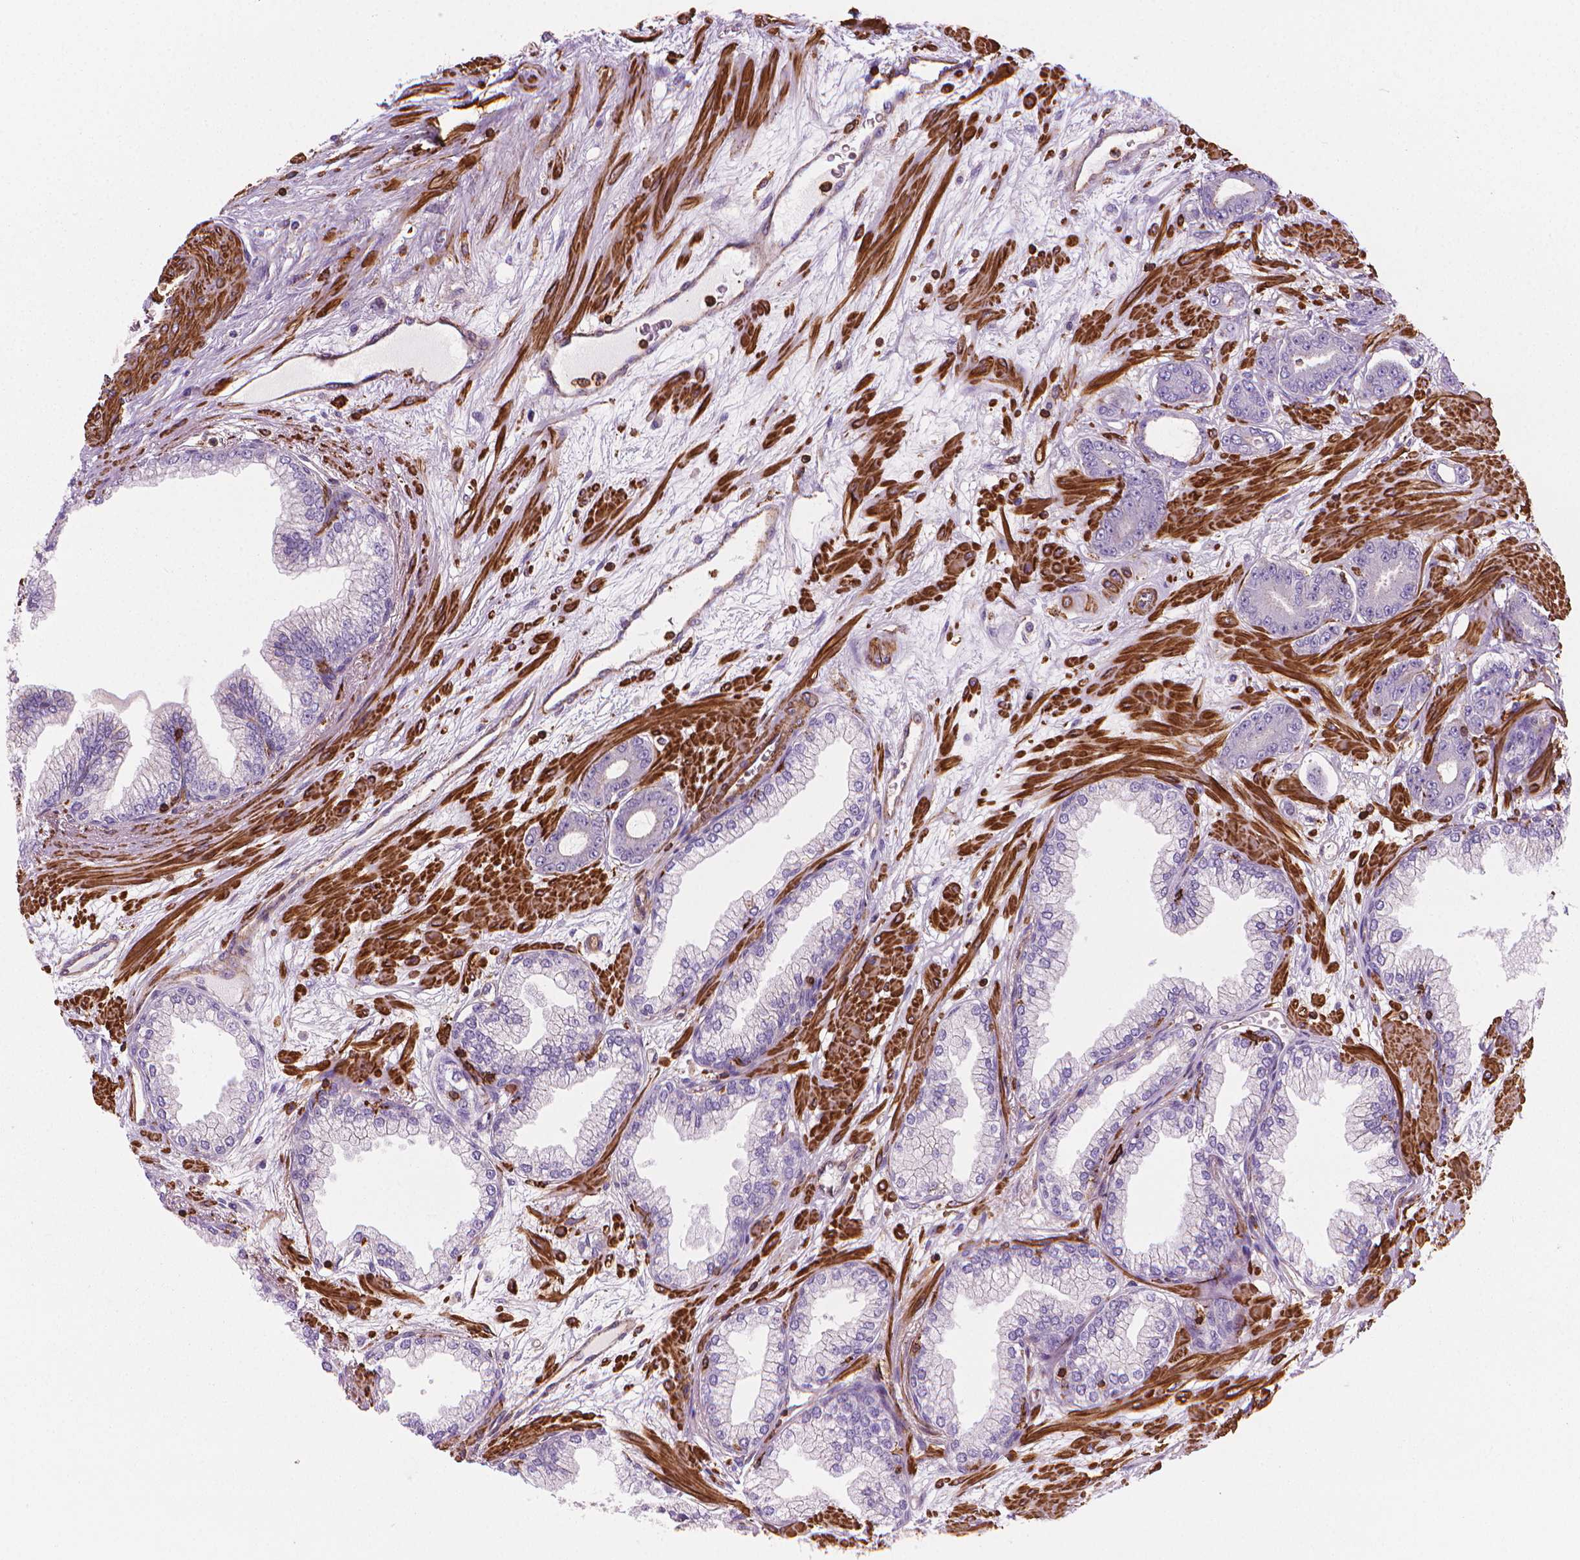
{"staining": {"intensity": "negative", "quantity": "none", "location": "none"}, "tissue": "prostate cancer", "cell_type": "Tumor cells", "image_type": "cancer", "snomed": [{"axis": "morphology", "description": "Adenocarcinoma, Low grade"}, {"axis": "topography", "description": "Prostate"}], "caption": "Tumor cells are negative for protein expression in human prostate low-grade adenocarcinoma.", "gene": "PATJ", "patient": {"sex": "male", "age": 64}}